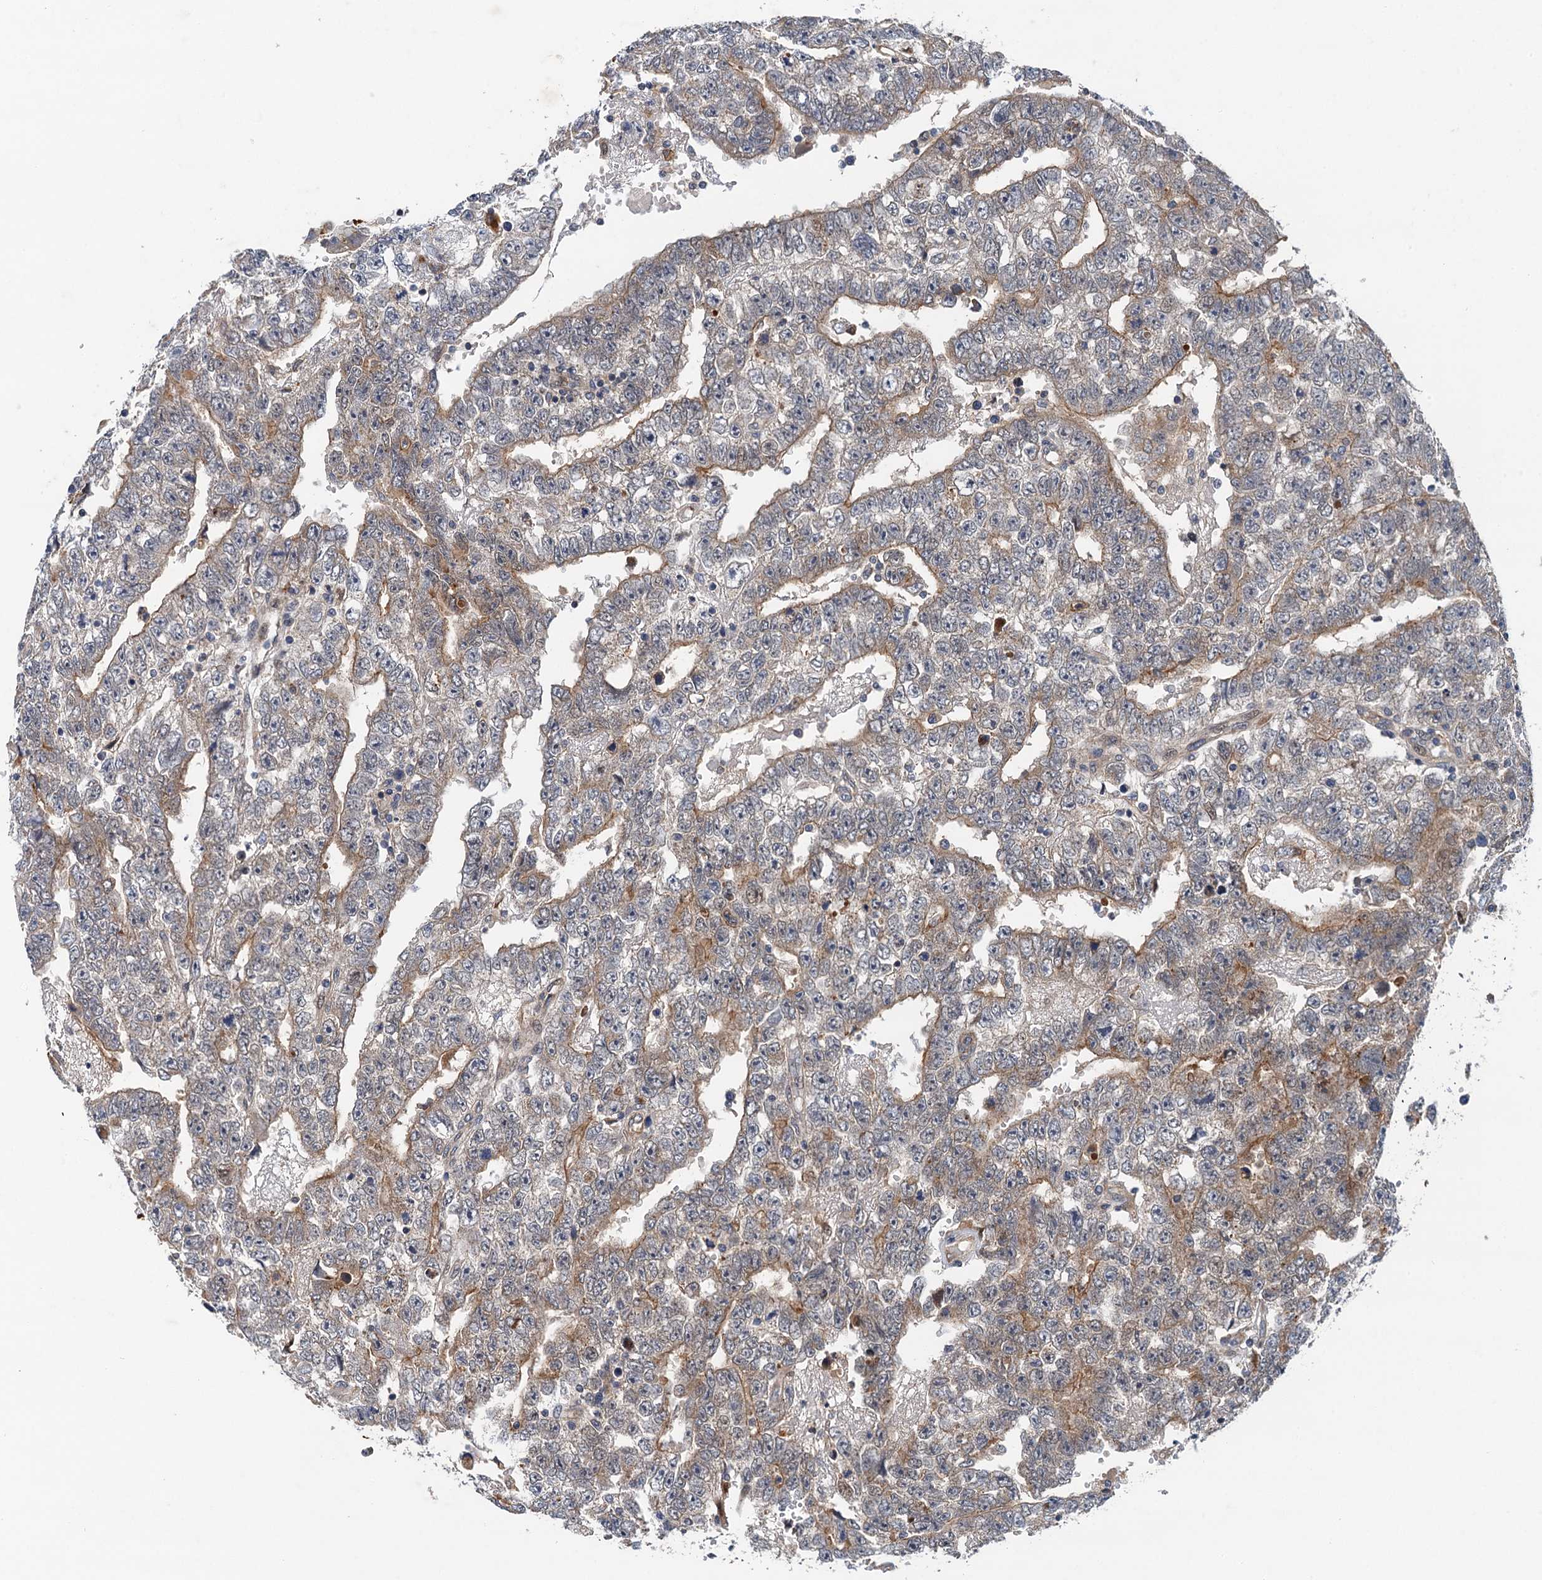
{"staining": {"intensity": "weak", "quantity": "25%-75%", "location": "cytoplasmic/membranous"}, "tissue": "testis cancer", "cell_type": "Tumor cells", "image_type": "cancer", "snomed": [{"axis": "morphology", "description": "Carcinoma, Embryonal, NOS"}, {"axis": "topography", "description": "Testis"}], "caption": "Immunohistochemistry of testis cancer (embryonal carcinoma) demonstrates low levels of weak cytoplasmic/membranous positivity in approximately 25%-75% of tumor cells.", "gene": "NLRP10", "patient": {"sex": "male", "age": 25}}